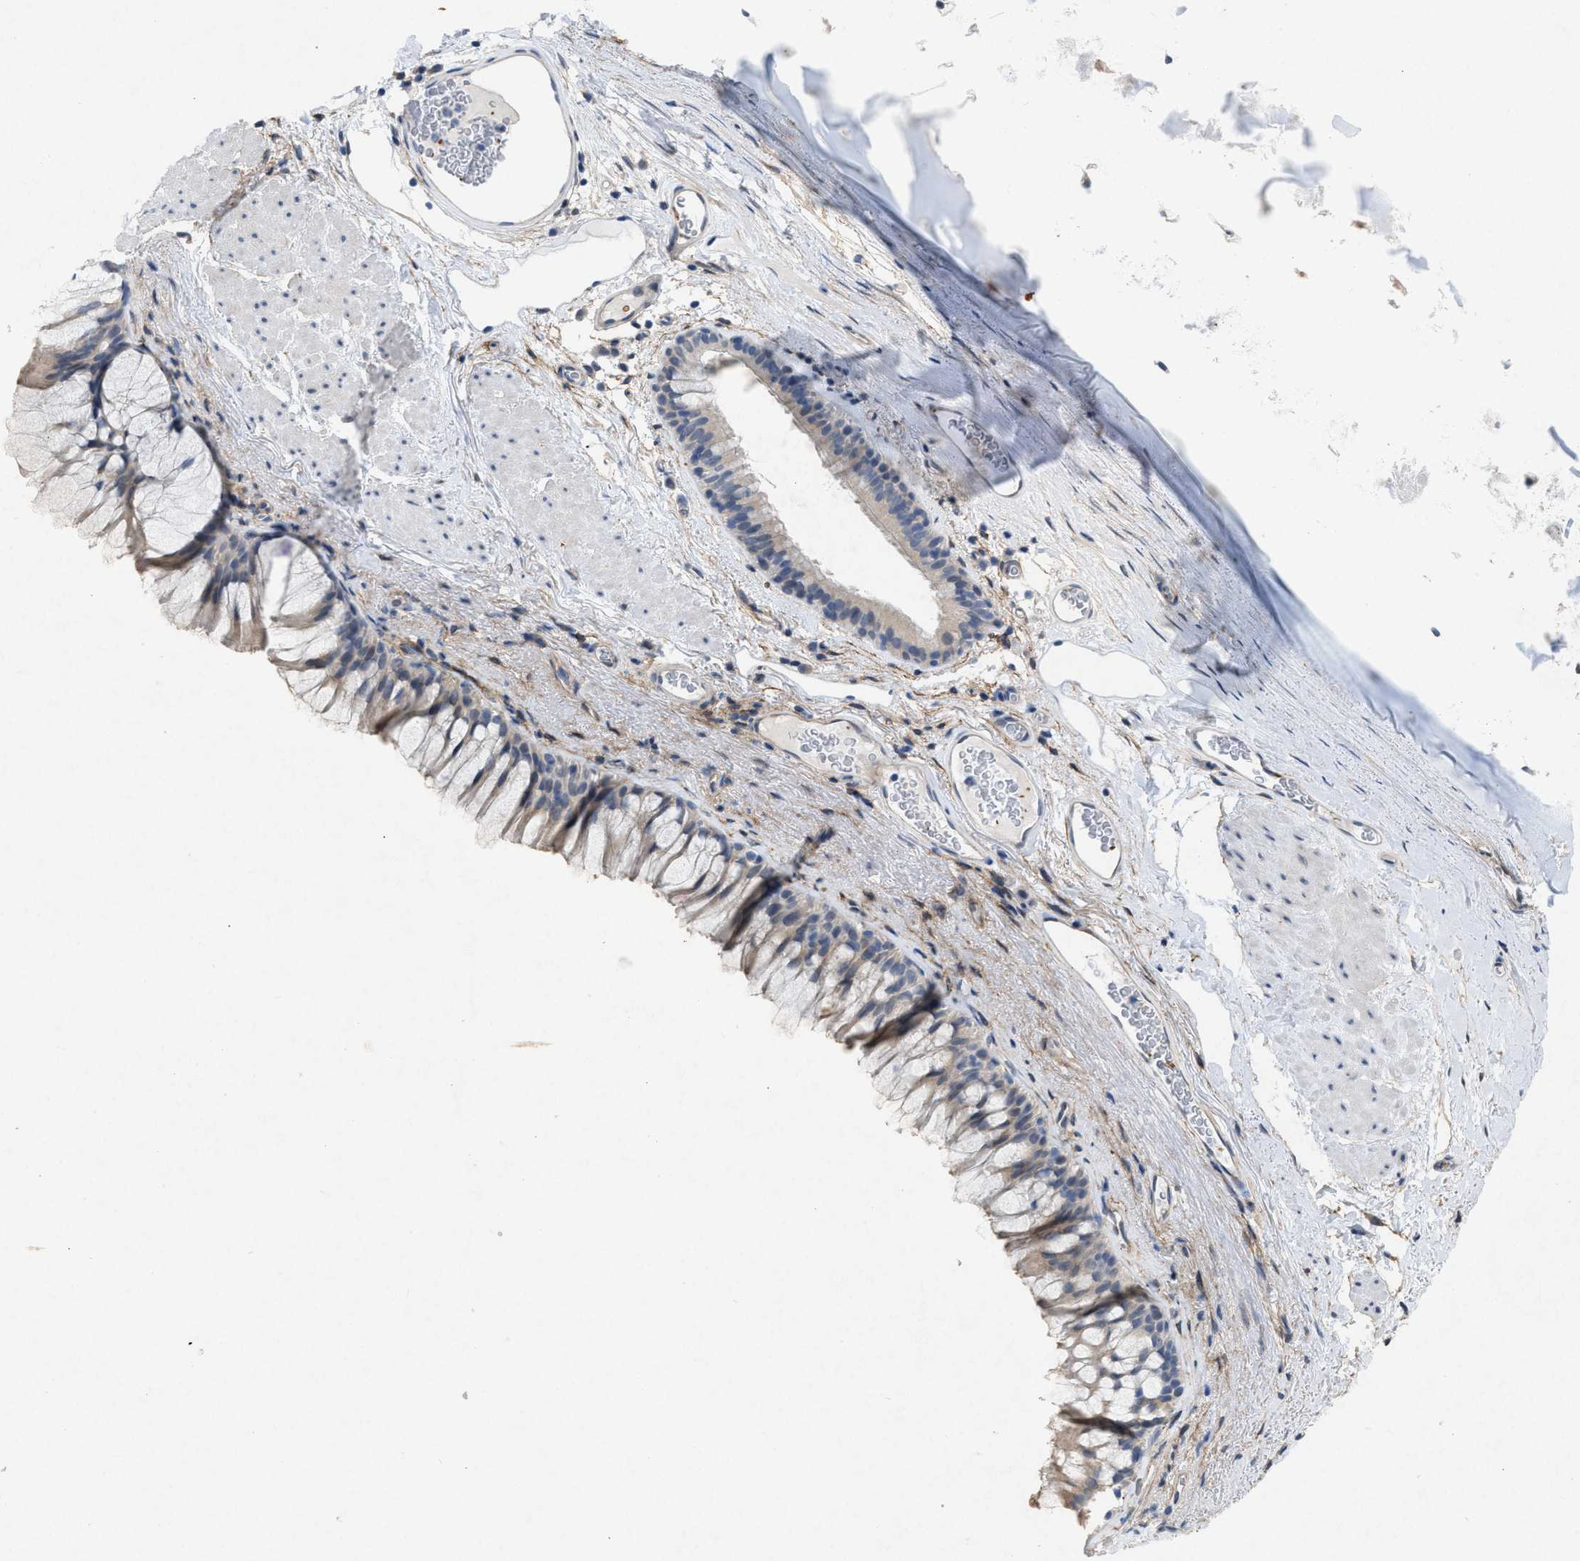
{"staining": {"intensity": "negative", "quantity": "none", "location": "none"}, "tissue": "bronchus", "cell_type": "Respiratory epithelial cells", "image_type": "normal", "snomed": [{"axis": "morphology", "description": "Normal tissue, NOS"}, {"axis": "topography", "description": "Cartilage tissue"}, {"axis": "topography", "description": "Bronchus"}], "caption": "Immunohistochemistry image of unremarkable bronchus: bronchus stained with DAB demonstrates no significant protein expression in respiratory epithelial cells. (DAB IHC, high magnification).", "gene": "PDGFRA", "patient": {"sex": "female", "age": 53}}